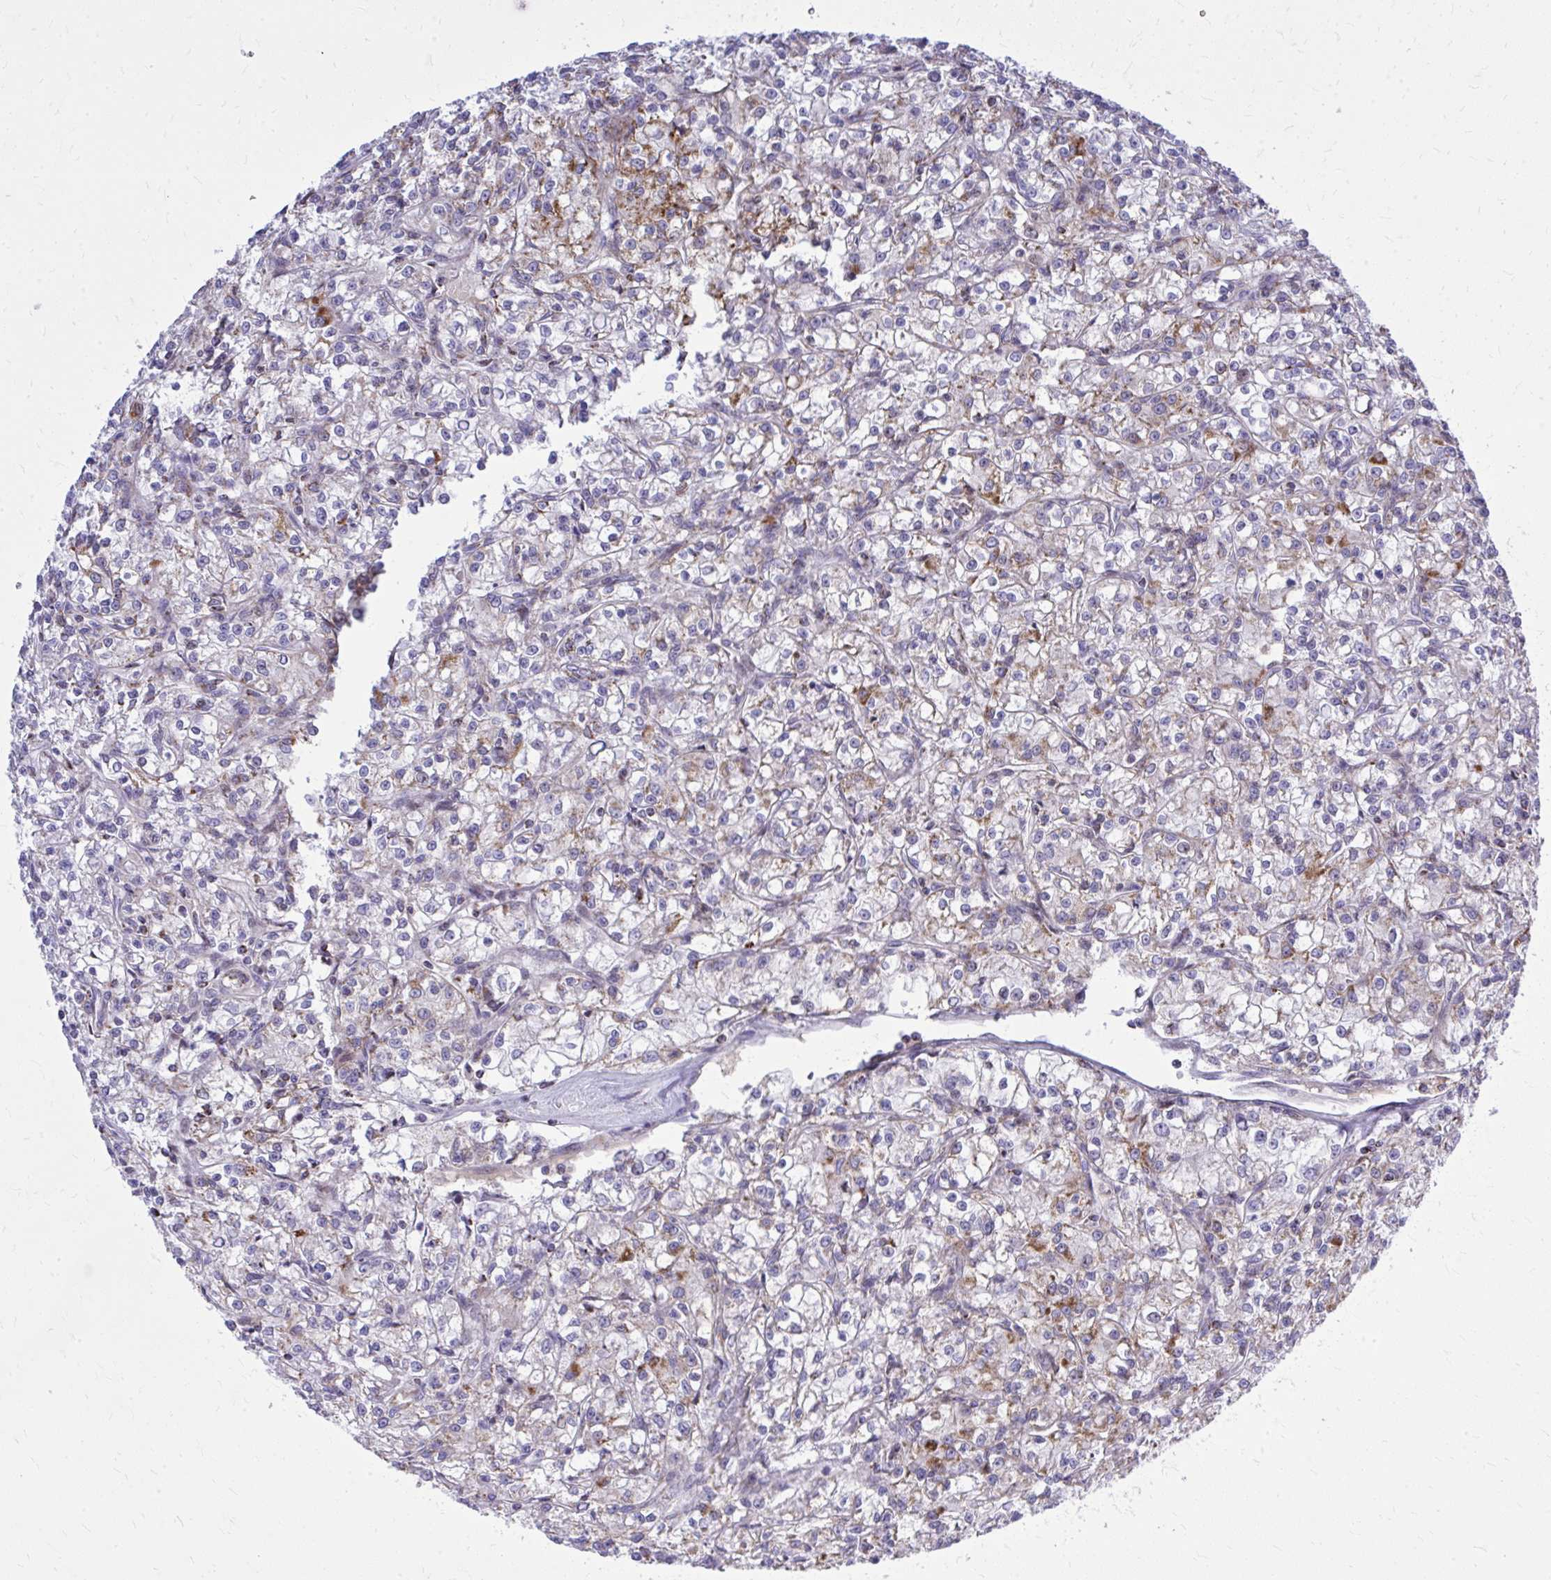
{"staining": {"intensity": "moderate", "quantity": "<25%", "location": "cytoplasmic/membranous"}, "tissue": "renal cancer", "cell_type": "Tumor cells", "image_type": "cancer", "snomed": [{"axis": "morphology", "description": "Adenocarcinoma, NOS"}, {"axis": "topography", "description": "Kidney"}], "caption": "Tumor cells display low levels of moderate cytoplasmic/membranous staining in approximately <25% of cells in human adenocarcinoma (renal).", "gene": "ZNF362", "patient": {"sex": "female", "age": 59}}